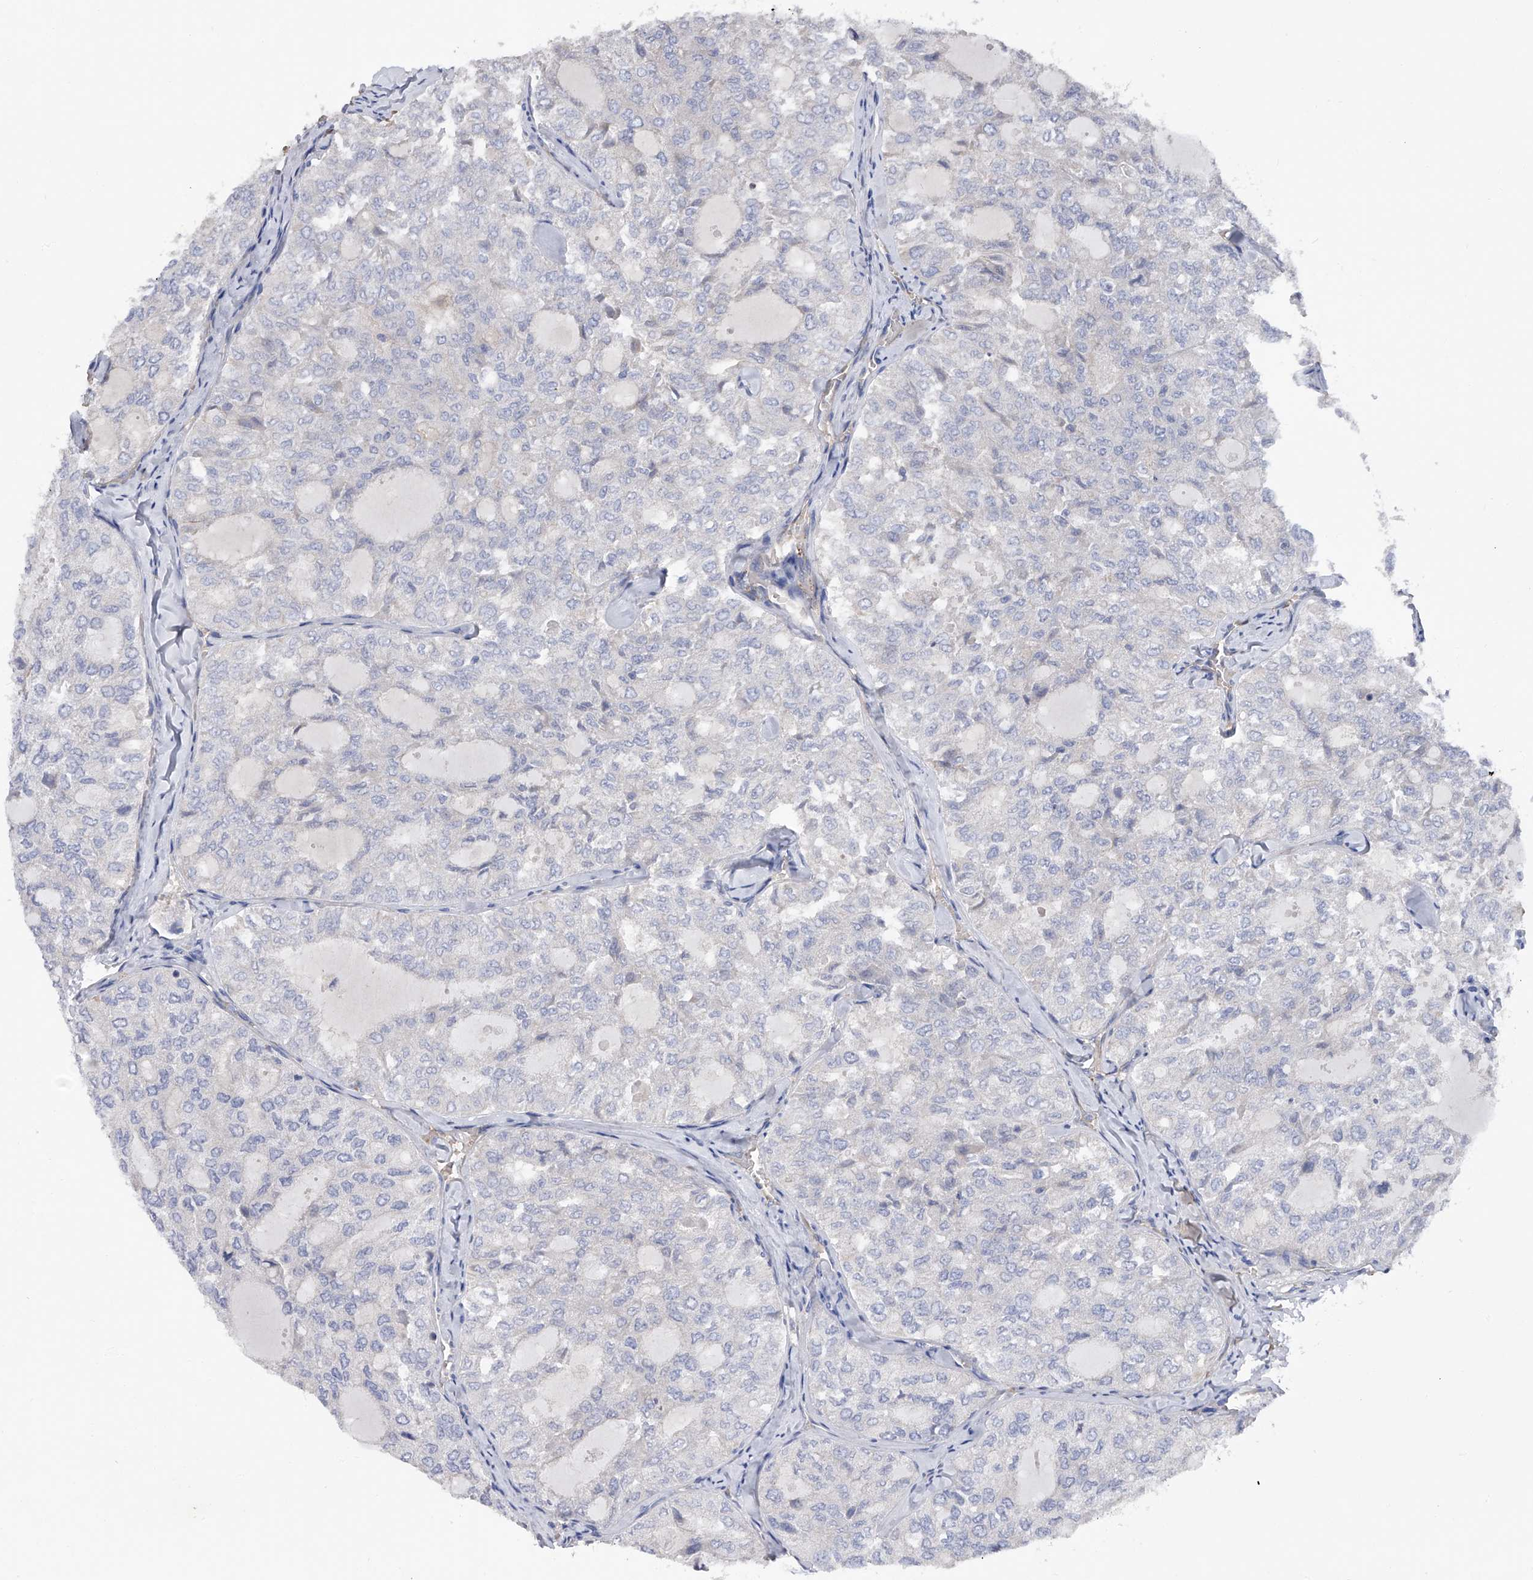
{"staining": {"intensity": "negative", "quantity": "none", "location": "none"}, "tissue": "thyroid cancer", "cell_type": "Tumor cells", "image_type": "cancer", "snomed": [{"axis": "morphology", "description": "Follicular adenoma carcinoma, NOS"}, {"axis": "topography", "description": "Thyroid gland"}], "caption": "This is an IHC micrograph of thyroid cancer. There is no staining in tumor cells.", "gene": "RWDD2A", "patient": {"sex": "male", "age": 75}}